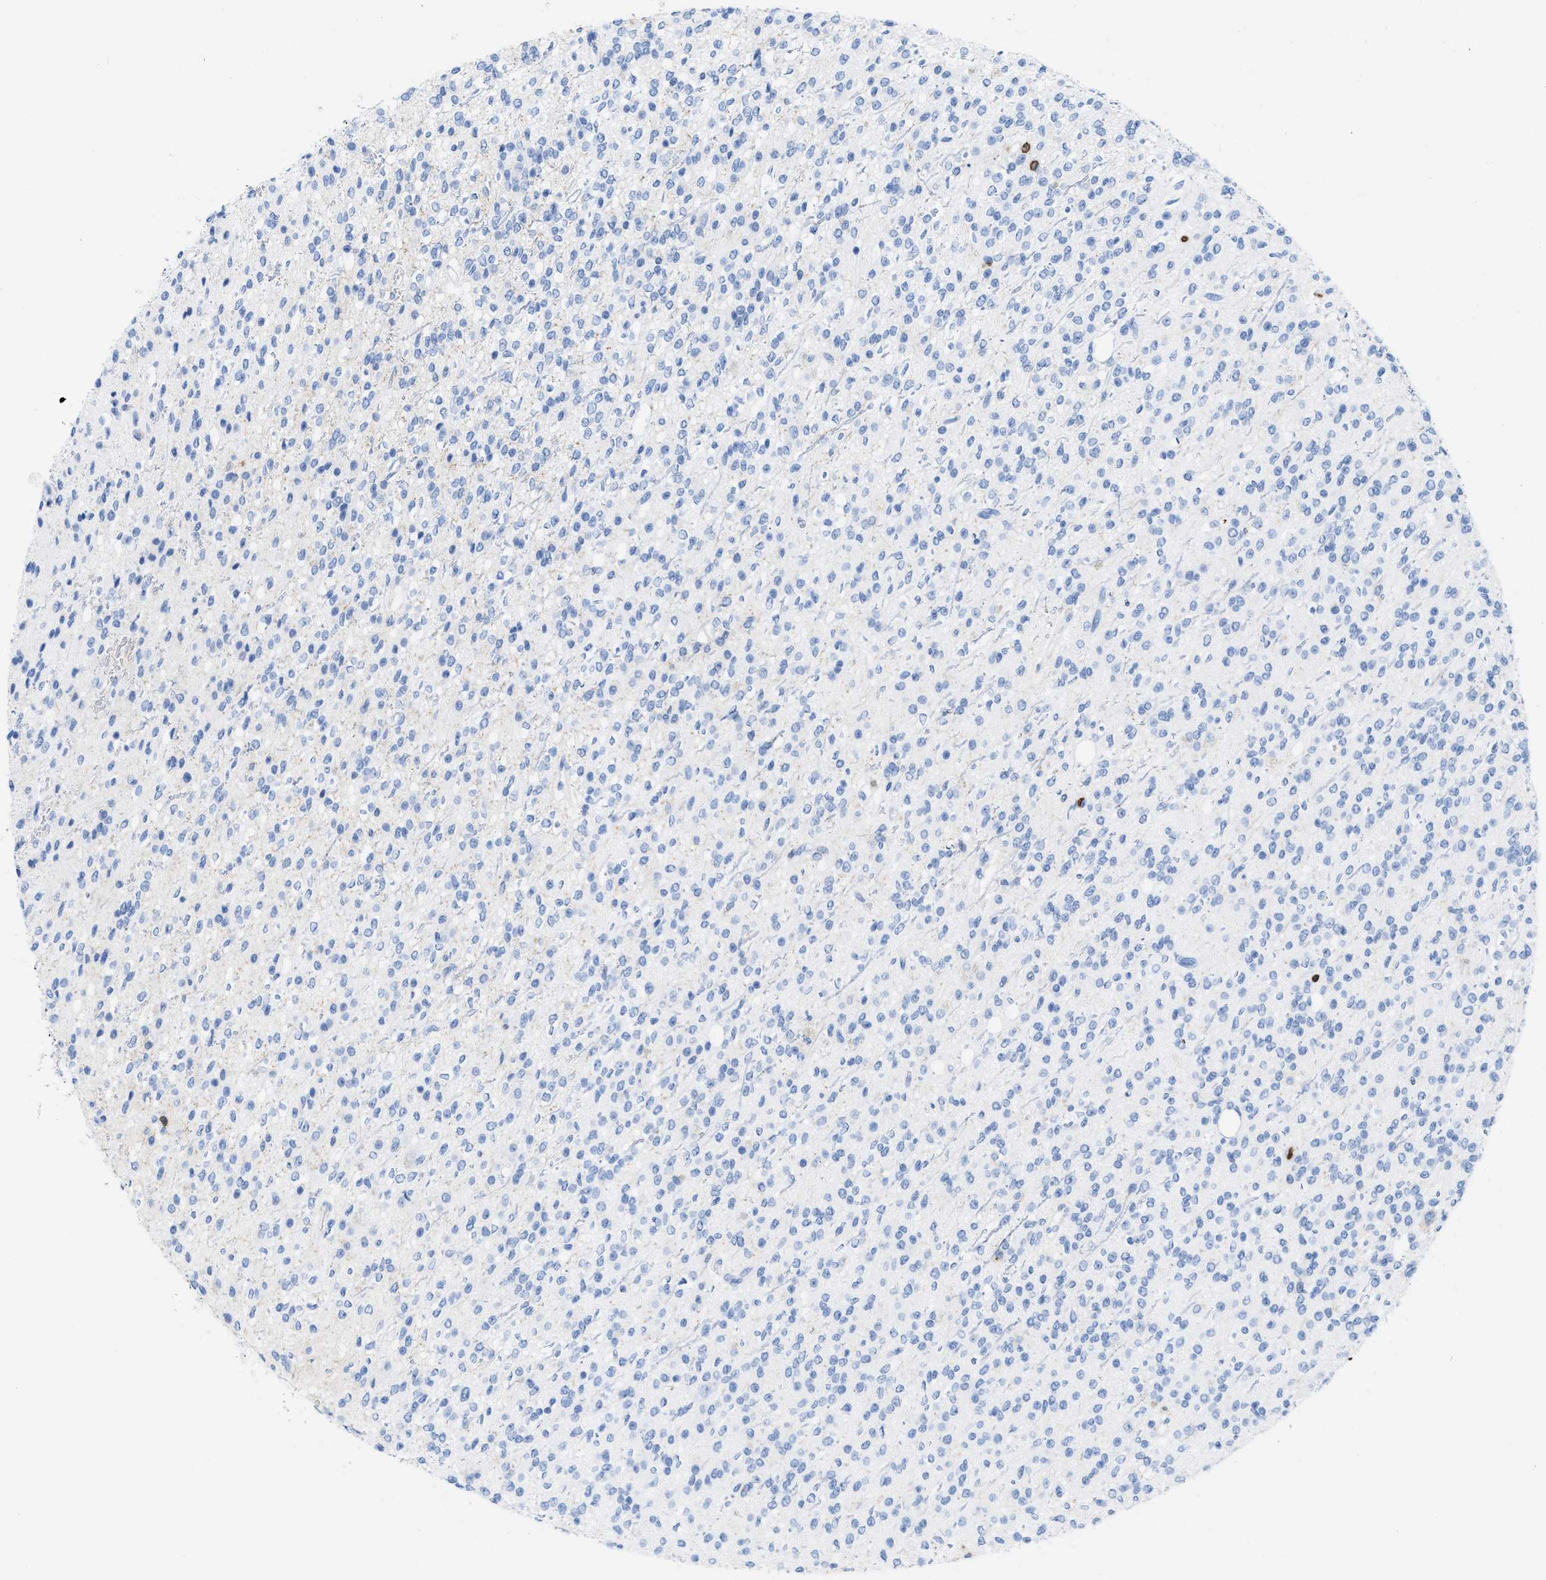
{"staining": {"intensity": "negative", "quantity": "none", "location": "none"}, "tissue": "glioma", "cell_type": "Tumor cells", "image_type": "cancer", "snomed": [{"axis": "morphology", "description": "Glioma, malignant, High grade"}, {"axis": "topography", "description": "Brain"}], "caption": "Tumor cells are negative for protein expression in human glioma.", "gene": "LCP1", "patient": {"sex": "male", "age": 34}}